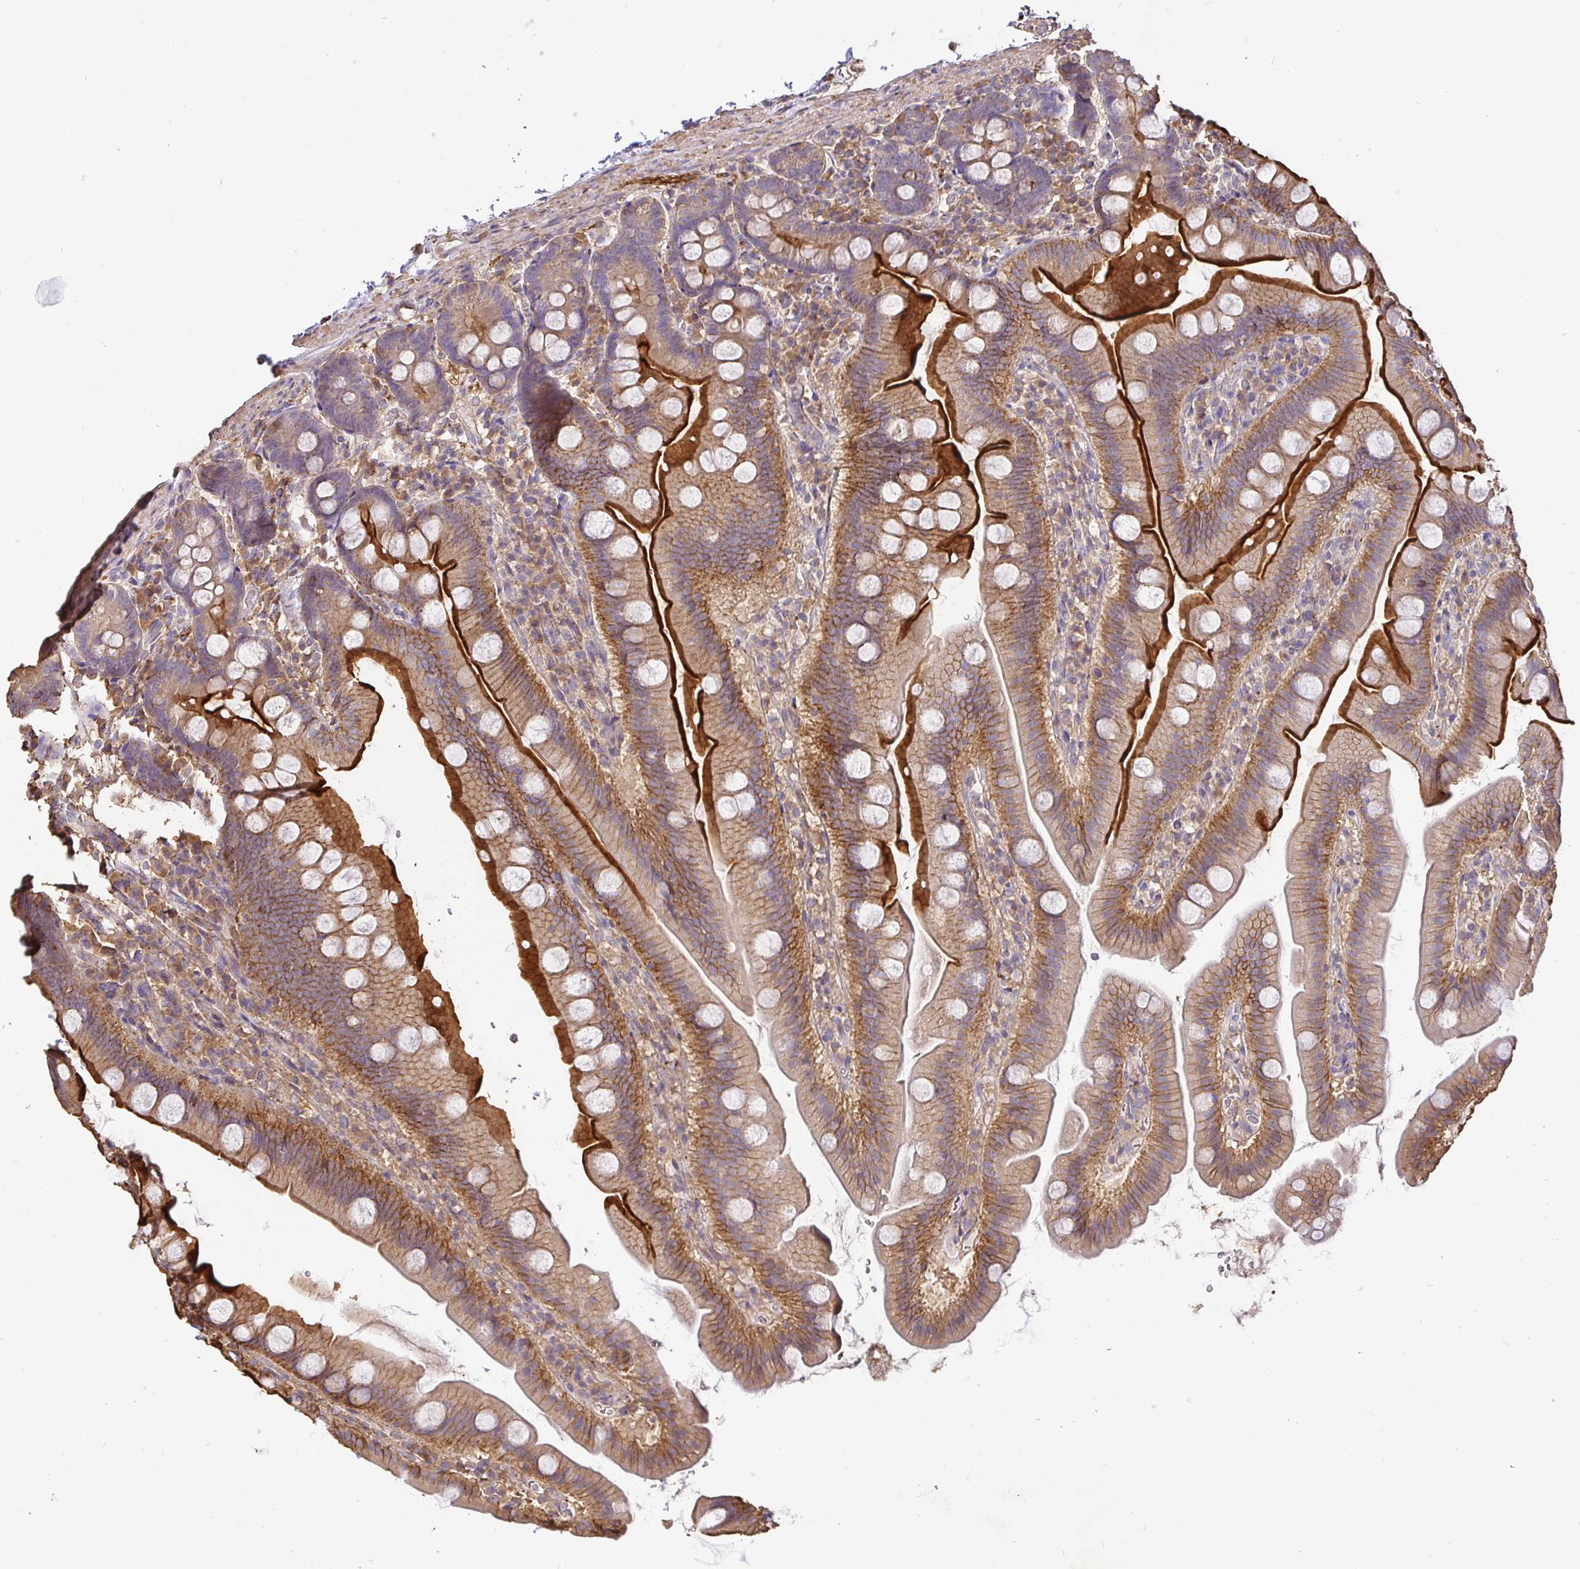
{"staining": {"intensity": "strong", "quantity": "25%-75%", "location": "cytoplasmic/membranous"}, "tissue": "small intestine", "cell_type": "Glandular cells", "image_type": "normal", "snomed": [{"axis": "morphology", "description": "Normal tissue, NOS"}, {"axis": "topography", "description": "Small intestine"}], "caption": "Protein staining of unremarkable small intestine reveals strong cytoplasmic/membranous expression in about 25%-75% of glandular cells.", "gene": "MAPK8IP3", "patient": {"sex": "female", "age": 68}}